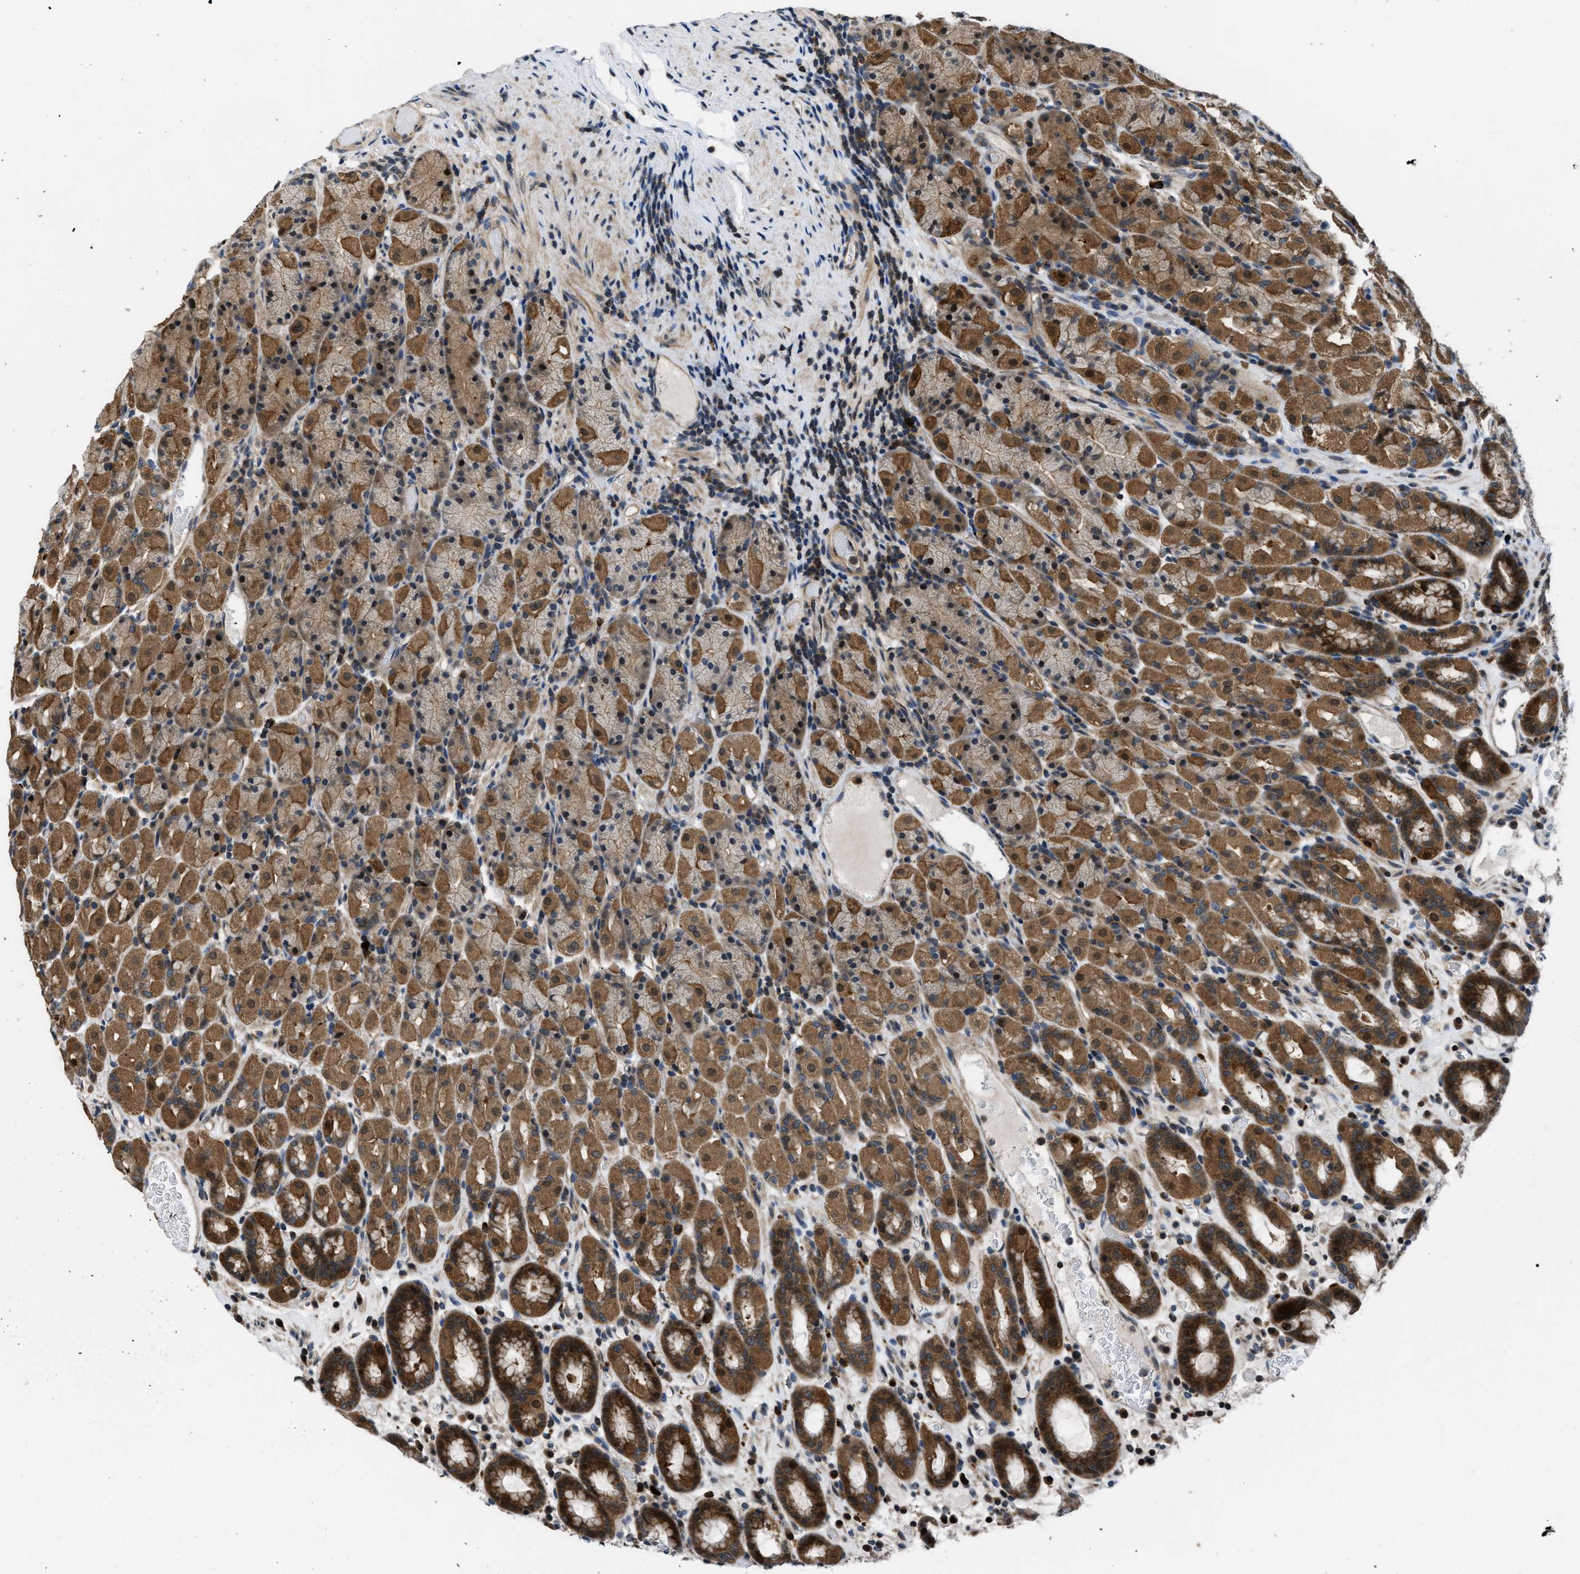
{"staining": {"intensity": "moderate", "quantity": ">75%", "location": "cytoplasmic/membranous,nuclear"}, "tissue": "stomach", "cell_type": "Glandular cells", "image_type": "normal", "snomed": [{"axis": "morphology", "description": "Normal tissue, NOS"}, {"axis": "topography", "description": "Stomach, upper"}], "caption": "IHC of normal human stomach demonstrates medium levels of moderate cytoplasmic/membranous,nuclear positivity in about >75% of glandular cells.", "gene": "CTBS", "patient": {"sex": "male", "age": 68}}